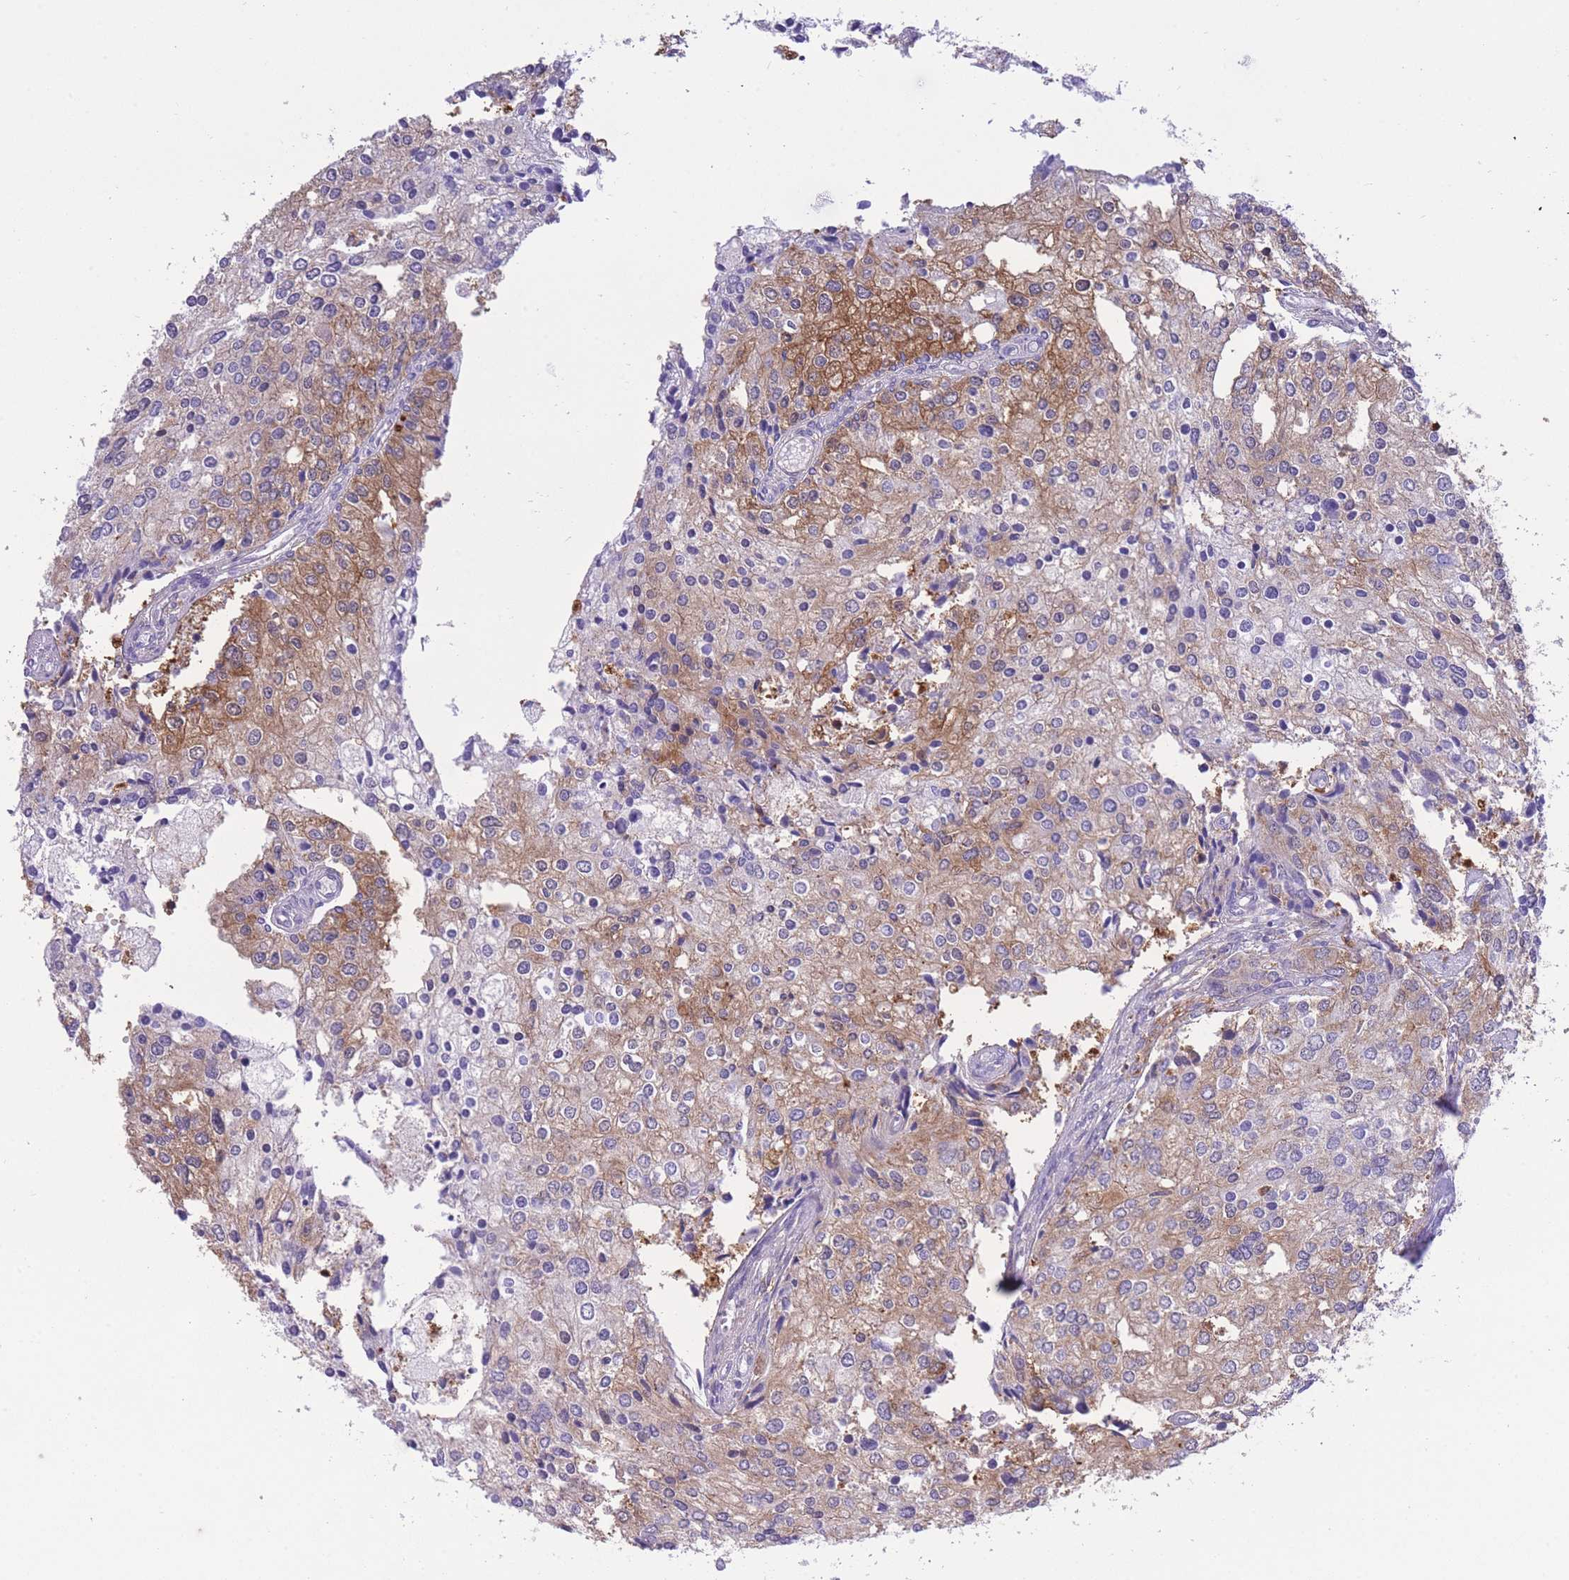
{"staining": {"intensity": "moderate", "quantity": "25%-75%", "location": "cytoplasmic/membranous"}, "tissue": "prostate cancer", "cell_type": "Tumor cells", "image_type": "cancer", "snomed": [{"axis": "morphology", "description": "Adenocarcinoma, High grade"}, {"axis": "topography", "description": "Prostate"}], "caption": "Brown immunohistochemical staining in prostate cancer (adenocarcinoma (high-grade)) displays moderate cytoplasmic/membranous expression in about 25%-75% of tumor cells. The staining was performed using DAB (3,3'-diaminobenzidine) to visualize the protein expression in brown, while the nuclei were stained in blue with hematoxylin (Magnification: 20x).", "gene": "NAMPT", "patient": {"sex": "male", "age": 62}}